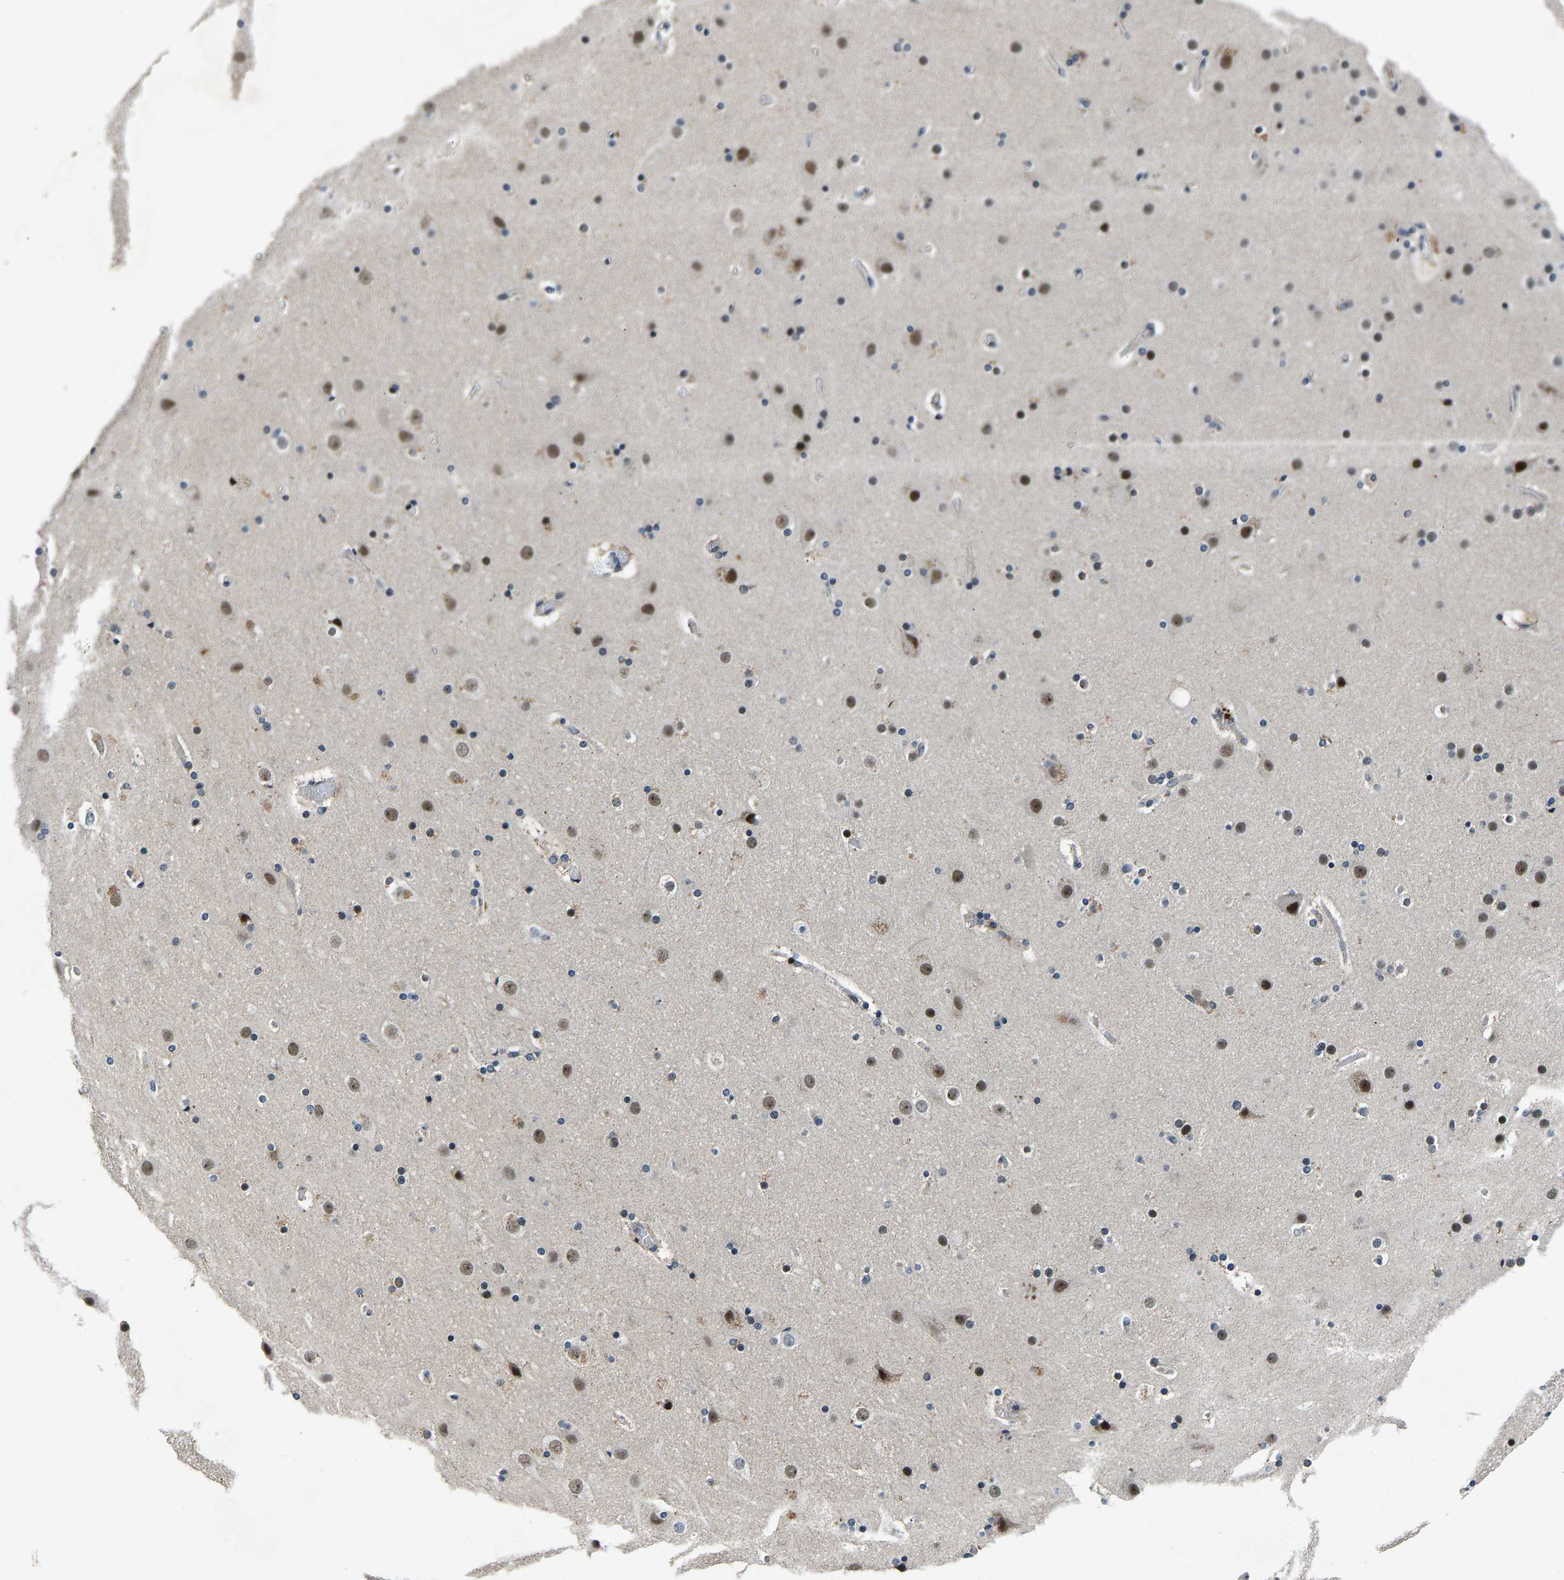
{"staining": {"intensity": "moderate", "quantity": ">75%", "location": "cytoplasmic/membranous,nuclear"}, "tissue": "cerebral cortex", "cell_type": "Endothelial cells", "image_type": "normal", "snomed": [{"axis": "morphology", "description": "Normal tissue, NOS"}, {"axis": "topography", "description": "Cerebral cortex"}], "caption": "DAB immunohistochemical staining of benign human cerebral cortex demonstrates moderate cytoplasmic/membranous,nuclear protein positivity in approximately >75% of endothelial cells. The staining was performed using DAB, with brown indicating positive protein expression. Nuclei are stained blue with hematoxylin.", "gene": "RLIM", "patient": {"sex": "male", "age": 57}}